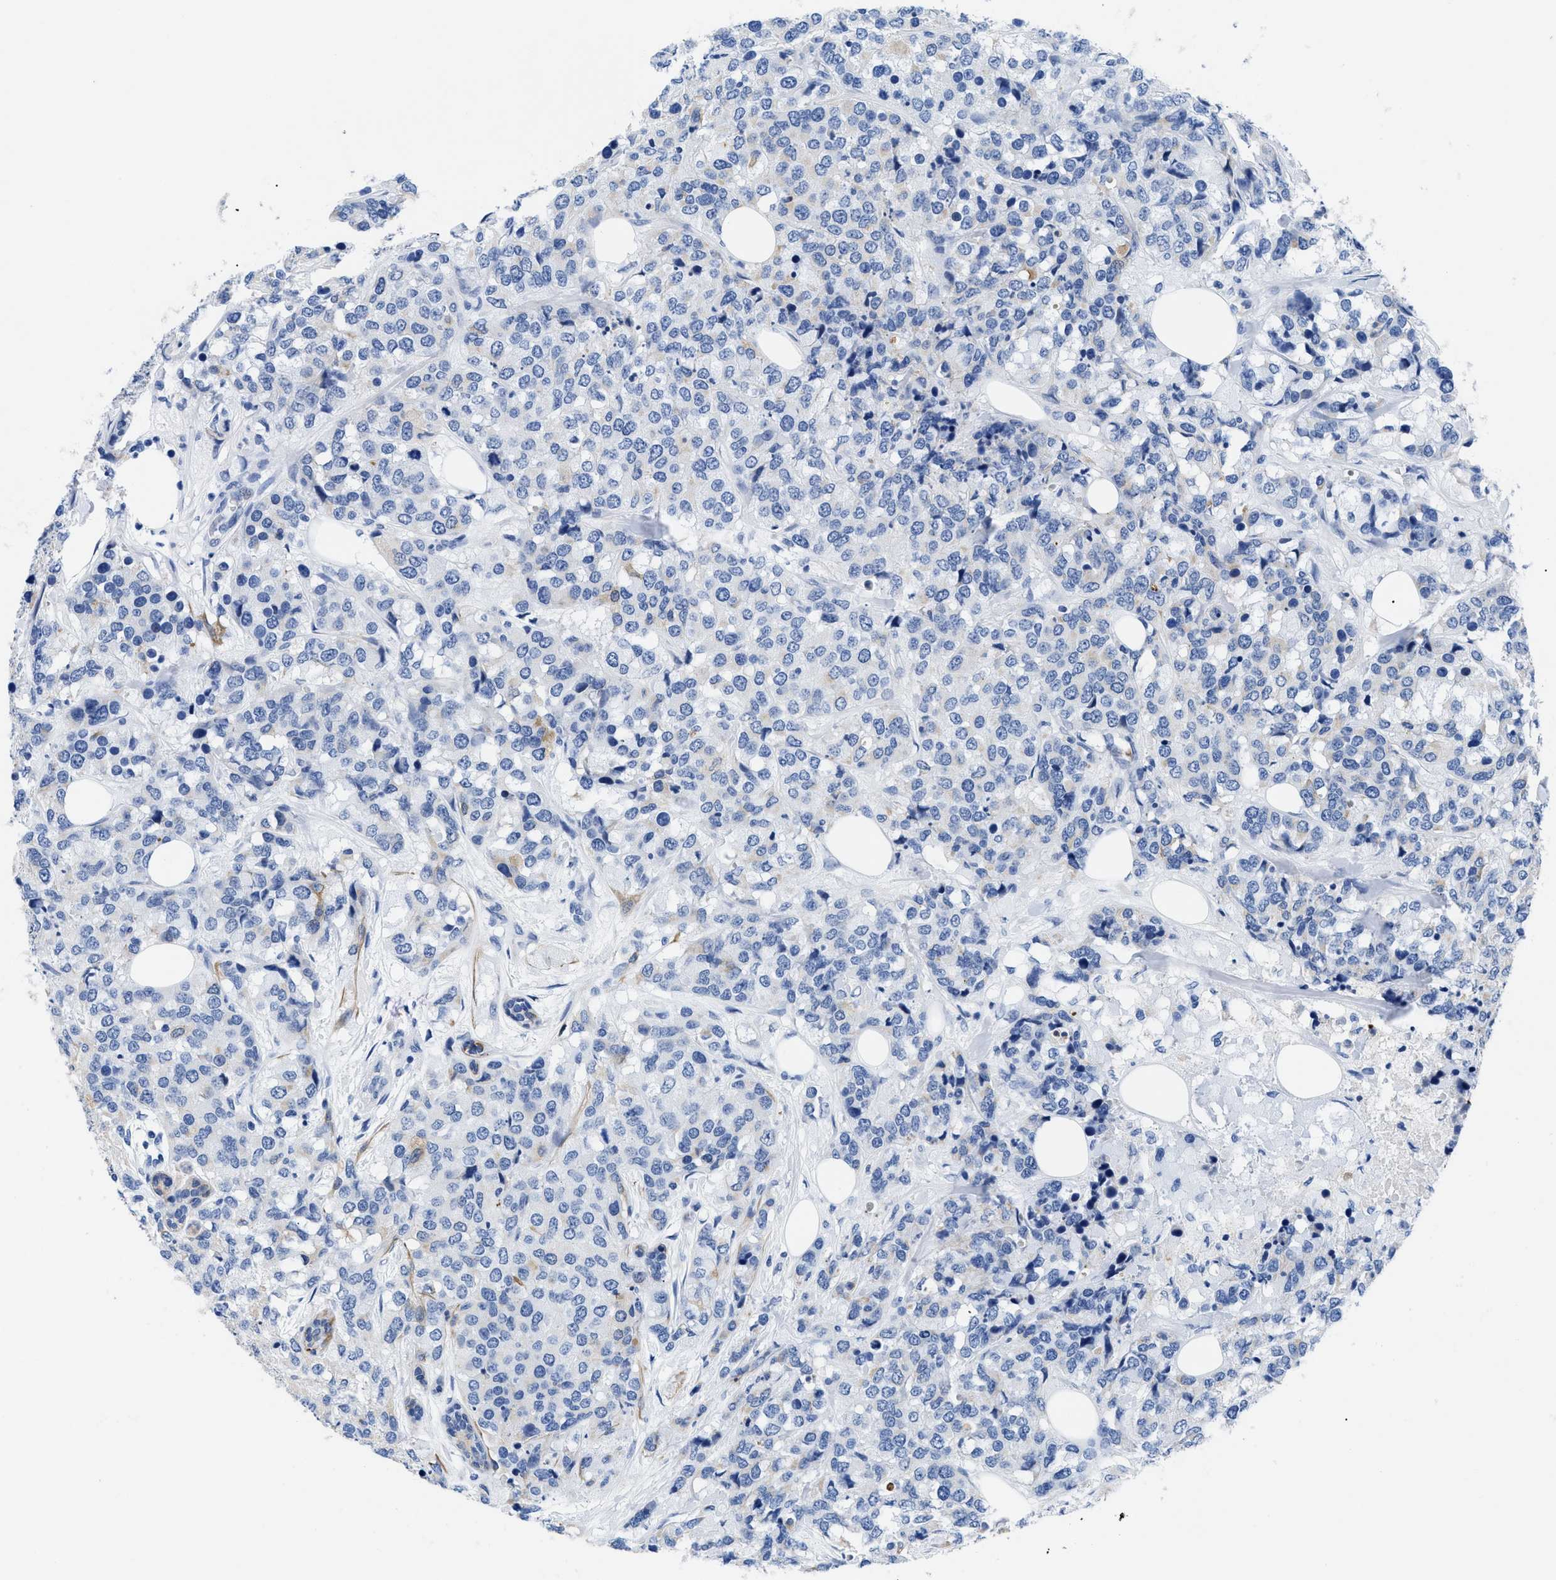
{"staining": {"intensity": "negative", "quantity": "none", "location": "none"}, "tissue": "breast cancer", "cell_type": "Tumor cells", "image_type": "cancer", "snomed": [{"axis": "morphology", "description": "Lobular carcinoma"}, {"axis": "topography", "description": "Breast"}], "caption": "Tumor cells are negative for brown protein staining in breast cancer (lobular carcinoma). Nuclei are stained in blue.", "gene": "TMEM68", "patient": {"sex": "female", "age": 59}}